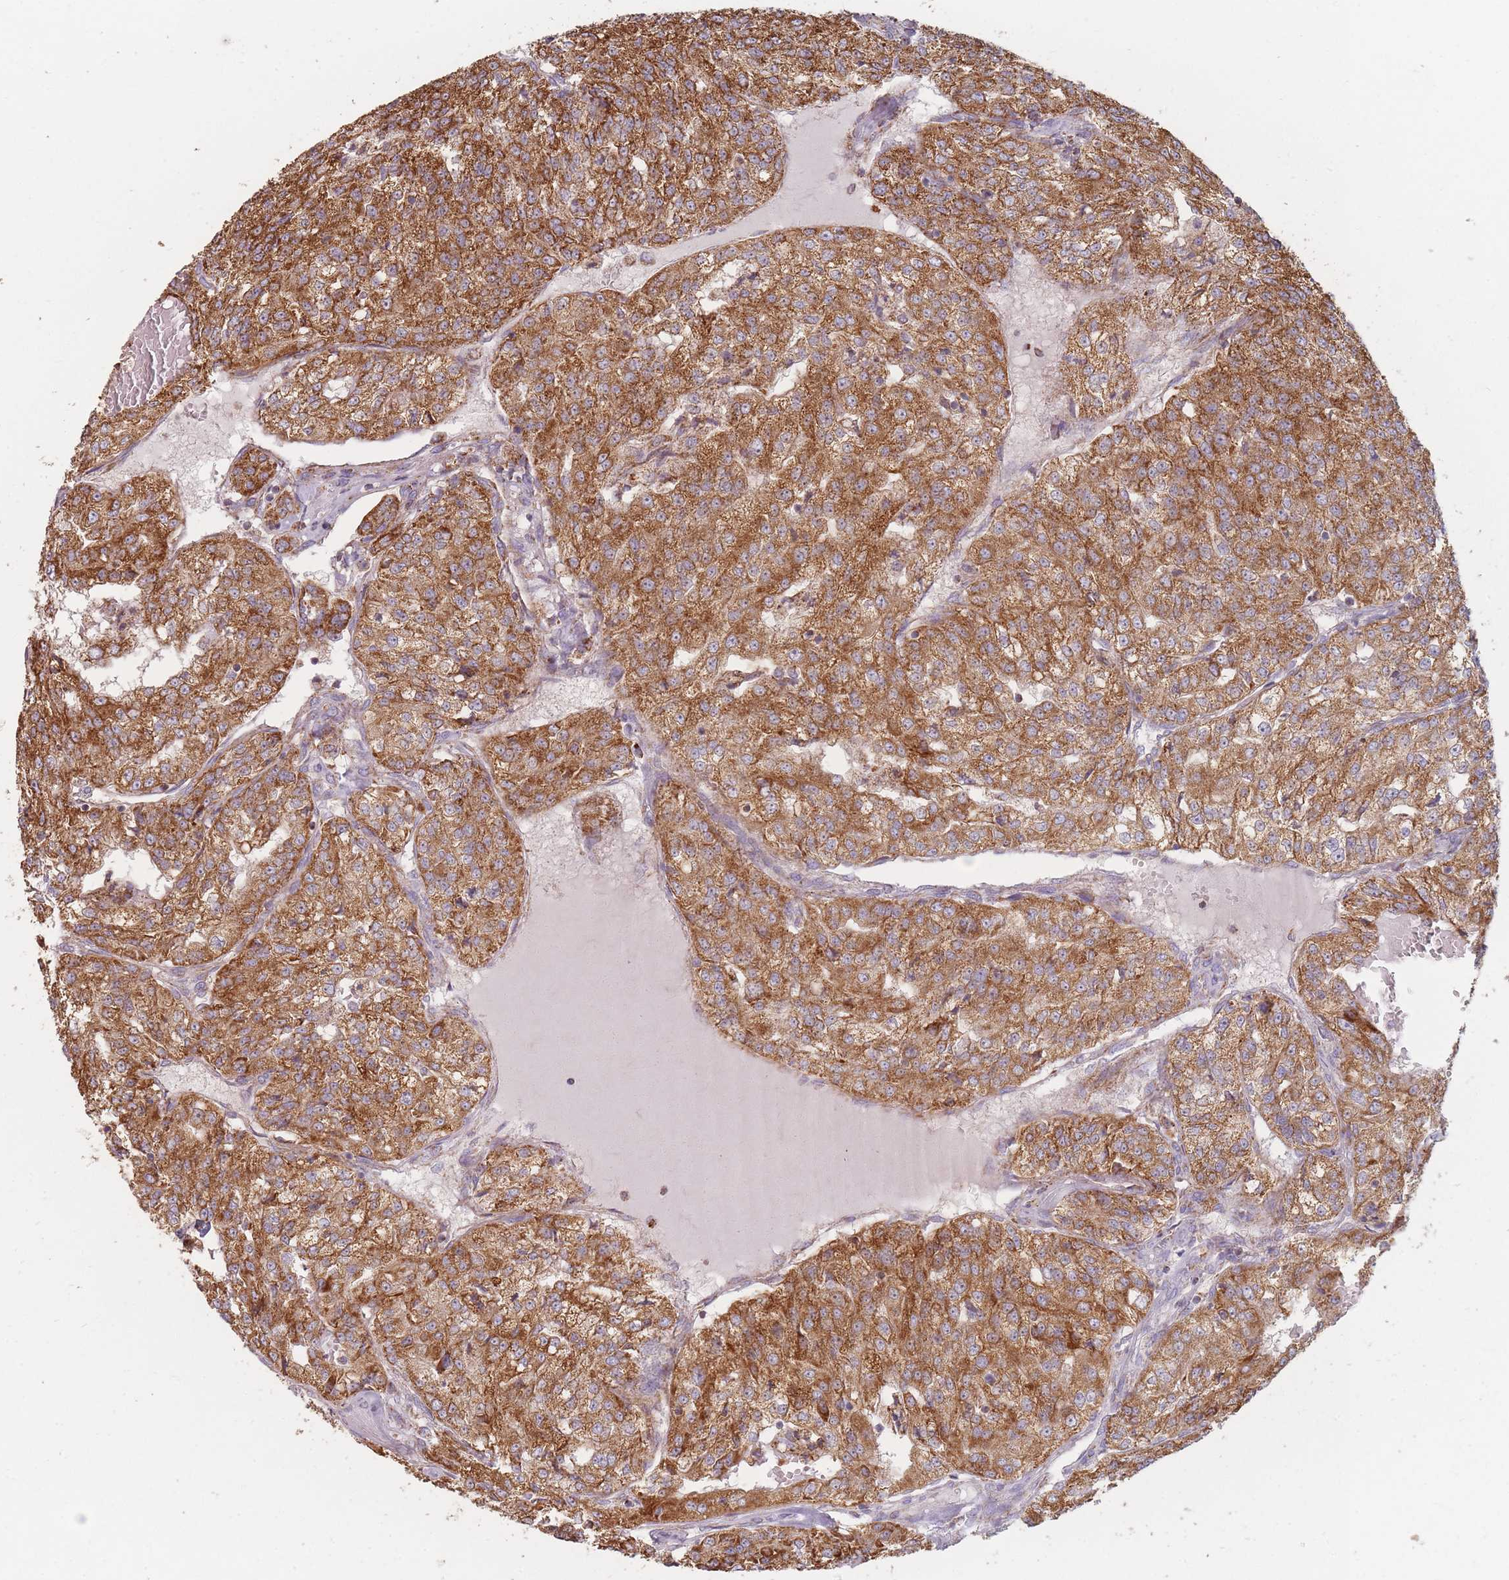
{"staining": {"intensity": "strong", "quantity": ">75%", "location": "cytoplasmic/membranous"}, "tissue": "renal cancer", "cell_type": "Tumor cells", "image_type": "cancer", "snomed": [{"axis": "morphology", "description": "Adenocarcinoma, NOS"}, {"axis": "topography", "description": "Kidney"}], "caption": "The micrograph displays staining of renal cancer, revealing strong cytoplasmic/membranous protein expression (brown color) within tumor cells. Using DAB (3,3'-diaminobenzidine) (brown) and hematoxylin (blue) stains, captured at high magnification using brightfield microscopy.", "gene": "ESRP2", "patient": {"sex": "female", "age": 63}}